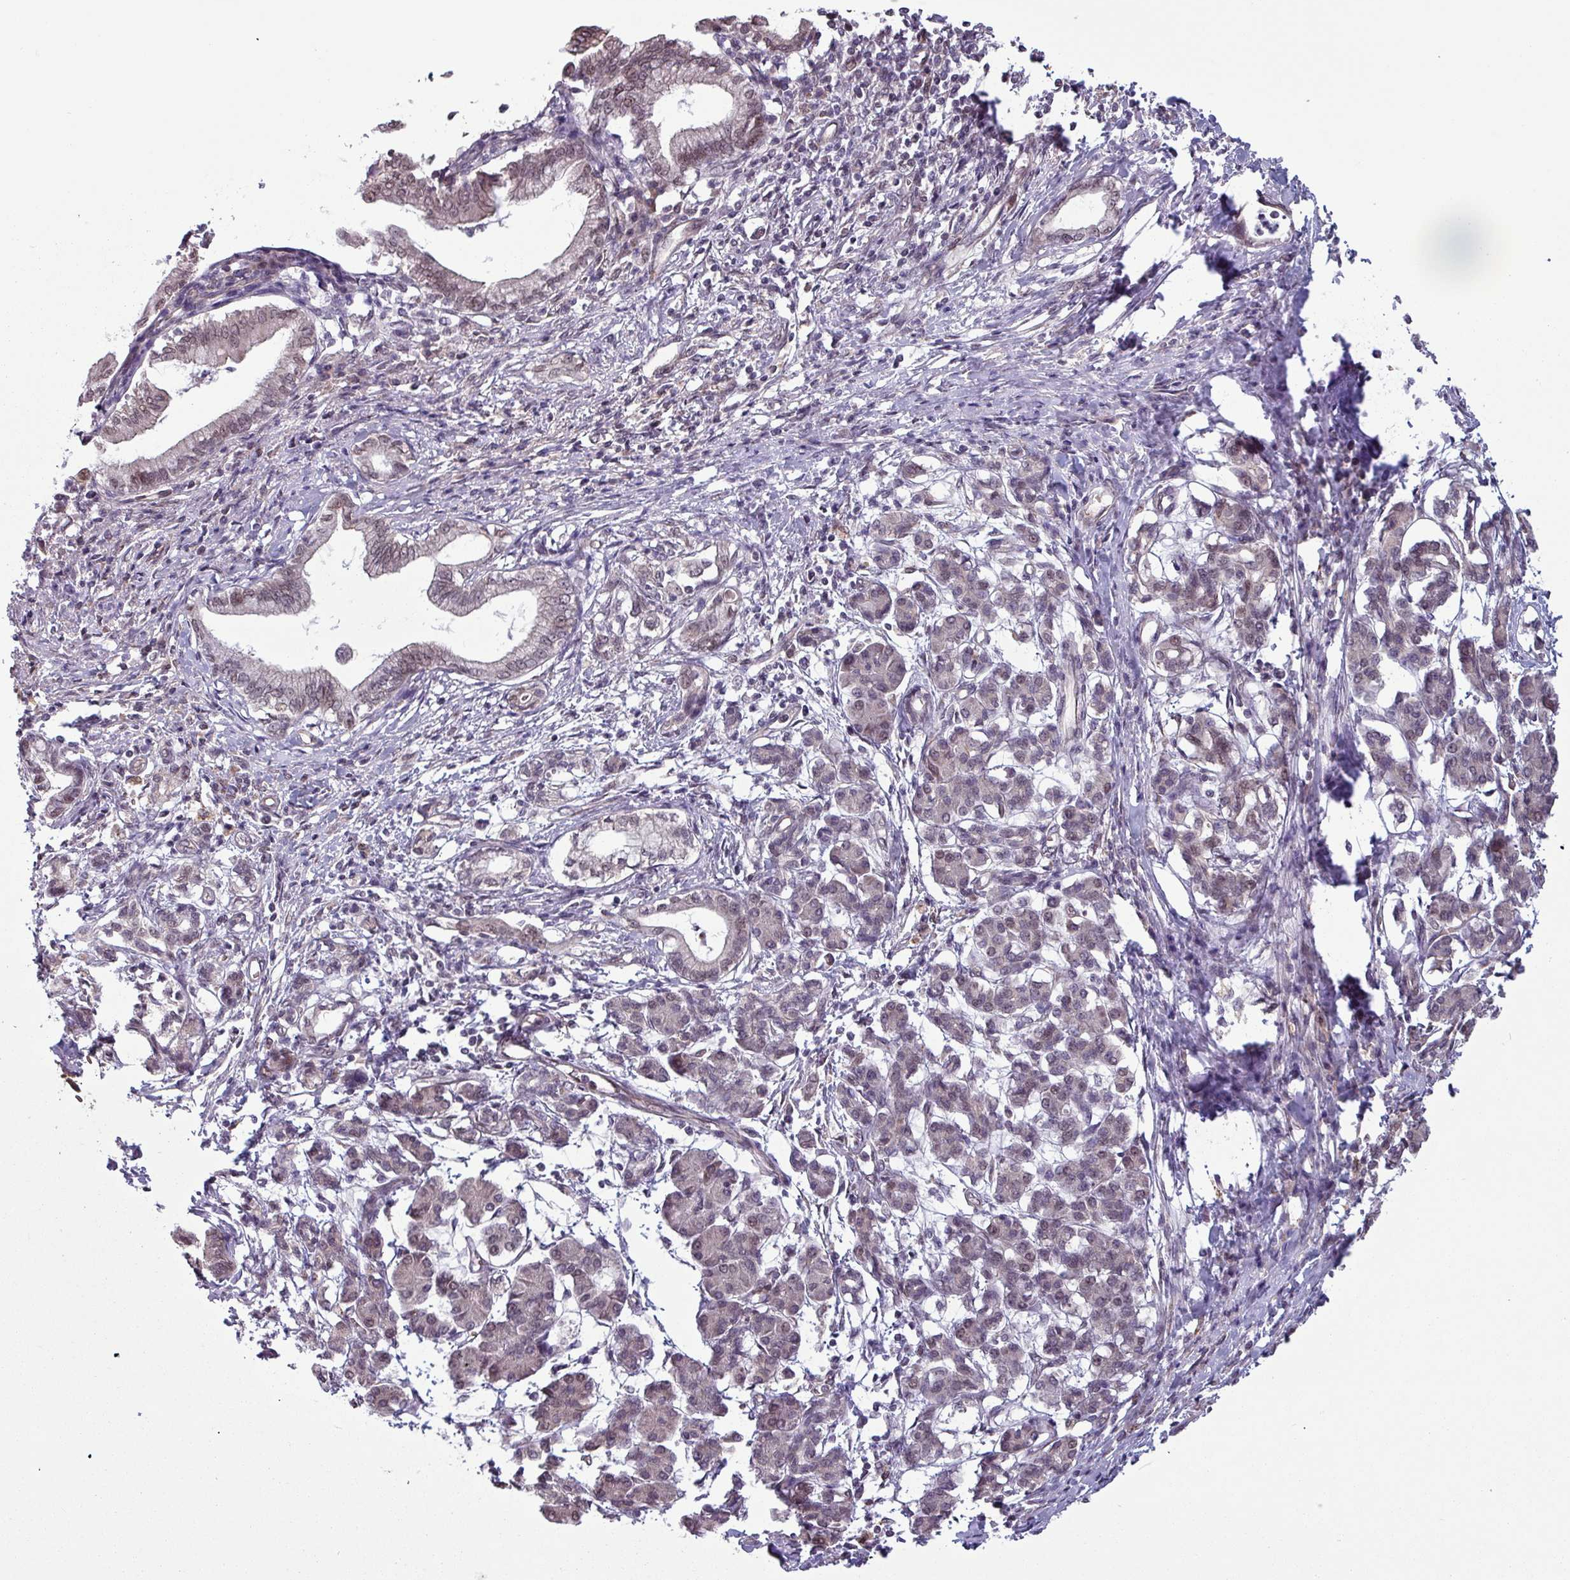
{"staining": {"intensity": "weak", "quantity": "25%-75%", "location": "nuclear"}, "tissue": "pancreatic cancer", "cell_type": "Tumor cells", "image_type": "cancer", "snomed": [{"axis": "morphology", "description": "Adenocarcinoma, NOS"}, {"axis": "topography", "description": "Pancreas"}], "caption": "There is low levels of weak nuclear positivity in tumor cells of pancreatic adenocarcinoma, as demonstrated by immunohistochemical staining (brown color).", "gene": "RBM4B", "patient": {"sex": "female", "age": 55}}